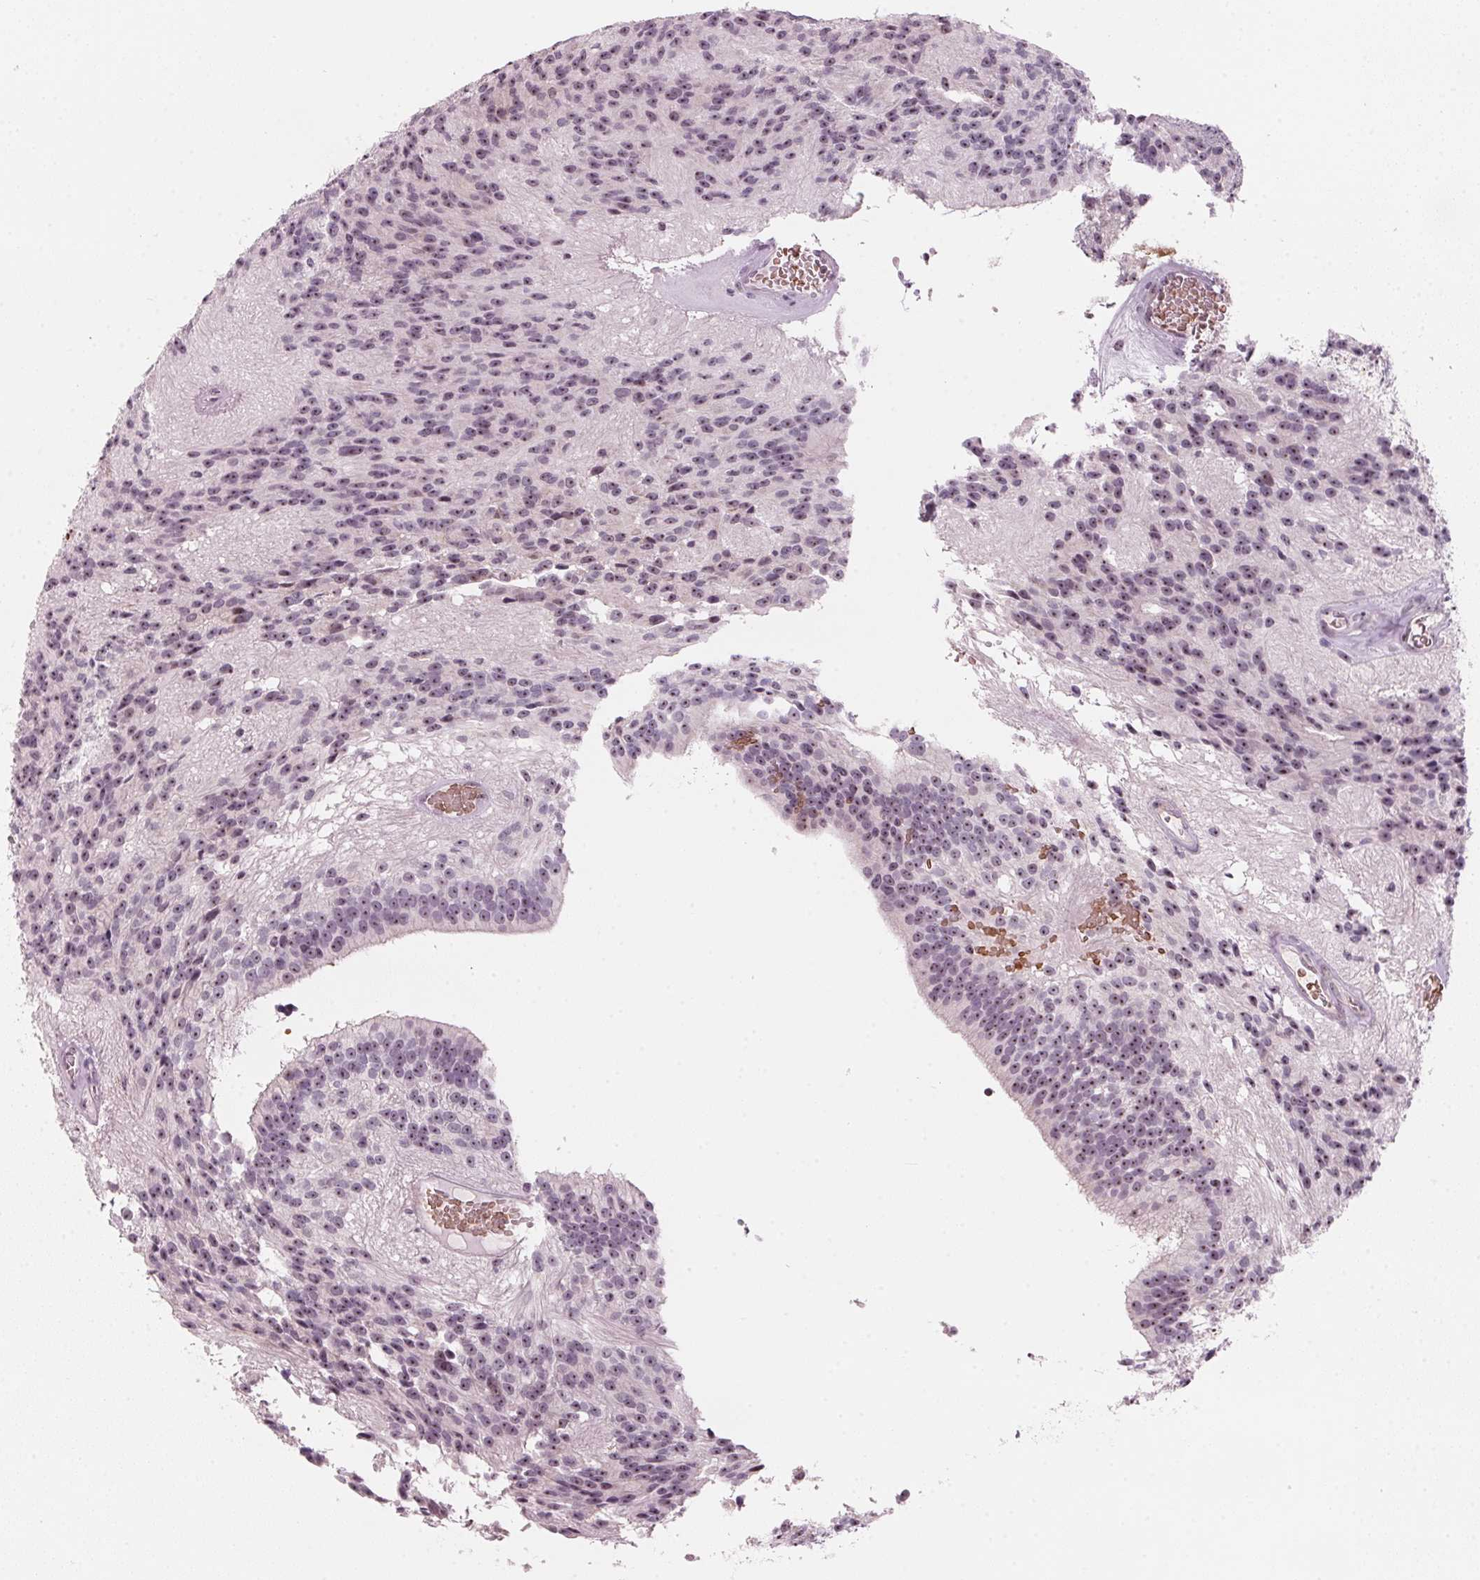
{"staining": {"intensity": "weak", "quantity": "25%-75%", "location": "nuclear"}, "tissue": "glioma", "cell_type": "Tumor cells", "image_type": "cancer", "snomed": [{"axis": "morphology", "description": "Glioma, malignant, Low grade"}, {"axis": "topography", "description": "Brain"}], "caption": "The immunohistochemical stain labels weak nuclear staining in tumor cells of malignant glioma (low-grade) tissue.", "gene": "DNTTIP2", "patient": {"sex": "male", "age": 31}}